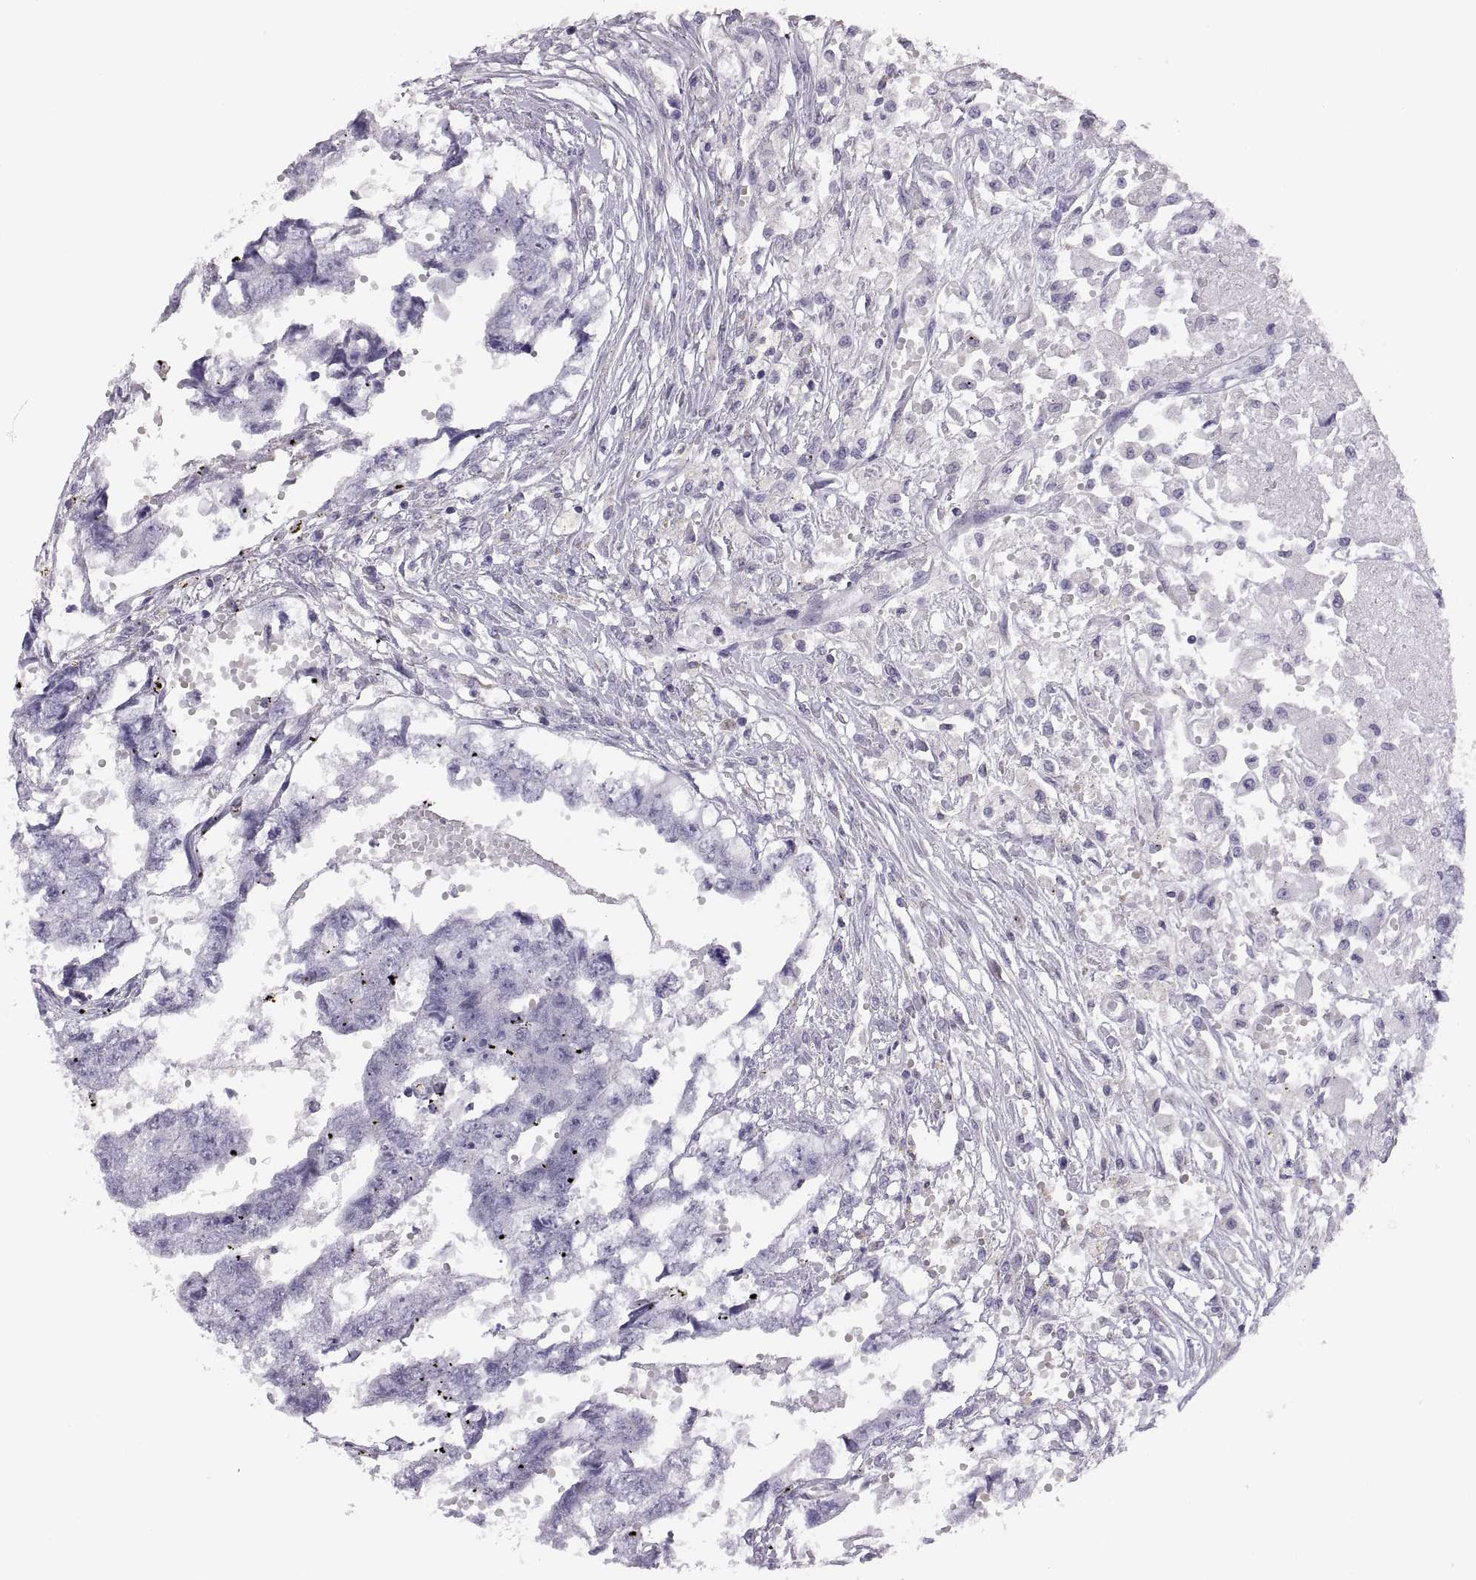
{"staining": {"intensity": "negative", "quantity": "none", "location": "none"}, "tissue": "testis cancer", "cell_type": "Tumor cells", "image_type": "cancer", "snomed": [{"axis": "morphology", "description": "Carcinoma, Embryonal, NOS"}, {"axis": "morphology", "description": "Teratoma, malignant, NOS"}, {"axis": "topography", "description": "Testis"}], "caption": "A photomicrograph of human testis cancer is negative for staining in tumor cells.", "gene": "COL9A3", "patient": {"sex": "male", "age": 44}}